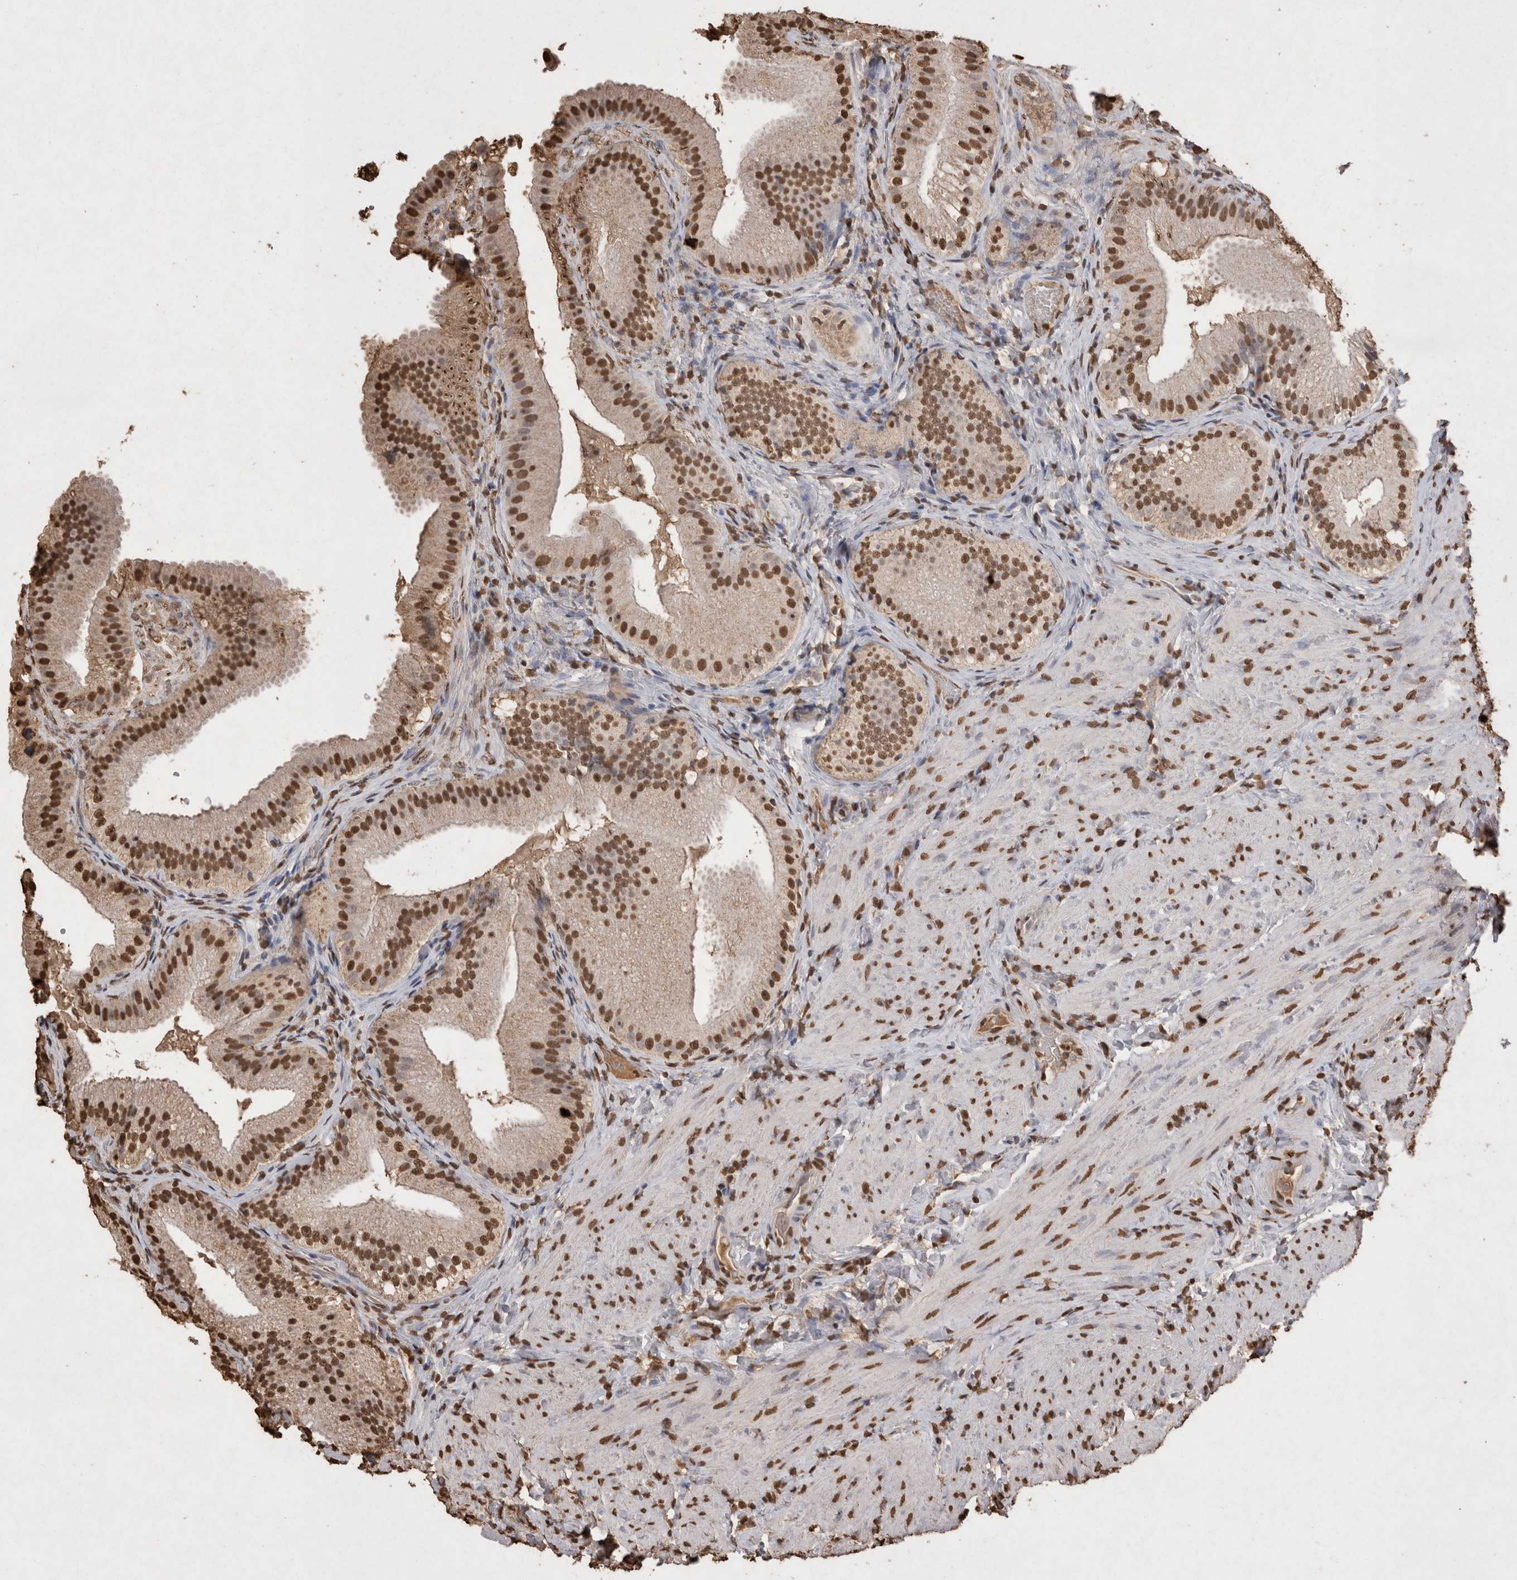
{"staining": {"intensity": "strong", "quantity": ">75%", "location": "nuclear"}, "tissue": "gallbladder", "cell_type": "Glandular cells", "image_type": "normal", "snomed": [{"axis": "morphology", "description": "Normal tissue, NOS"}, {"axis": "topography", "description": "Gallbladder"}], "caption": "A high-resolution image shows immunohistochemistry (IHC) staining of unremarkable gallbladder, which exhibits strong nuclear staining in approximately >75% of glandular cells. Nuclei are stained in blue.", "gene": "POU5F1", "patient": {"sex": "female", "age": 30}}